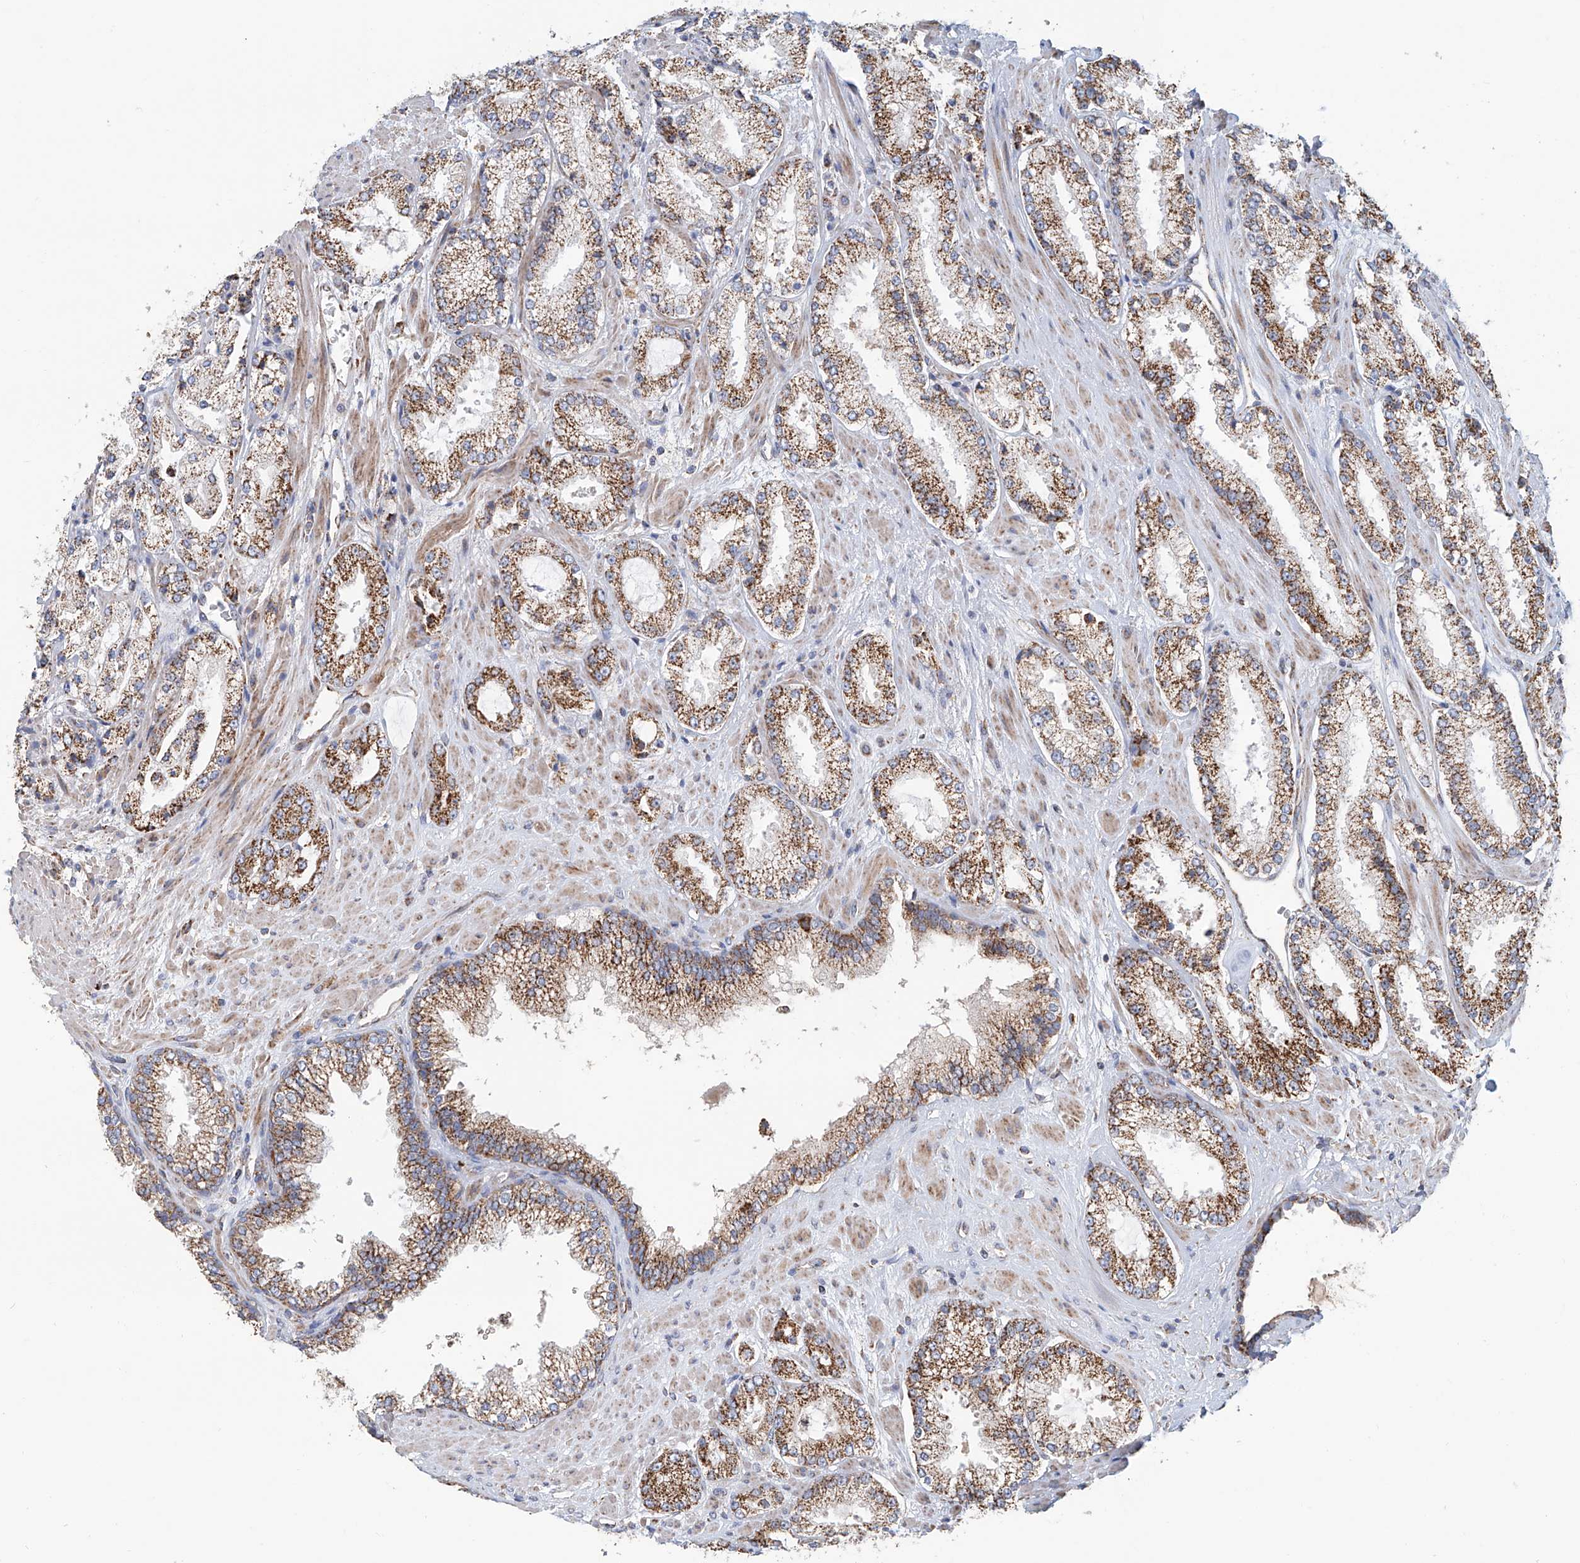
{"staining": {"intensity": "moderate", "quantity": ">75%", "location": "cytoplasmic/membranous"}, "tissue": "prostate cancer", "cell_type": "Tumor cells", "image_type": "cancer", "snomed": [{"axis": "morphology", "description": "Adenocarcinoma, High grade"}, {"axis": "topography", "description": "Prostate"}], "caption": "A brown stain labels moderate cytoplasmic/membranous expression of a protein in high-grade adenocarcinoma (prostate) tumor cells. (brown staining indicates protein expression, while blue staining denotes nuclei).", "gene": "MCL1", "patient": {"sex": "male", "age": 73}}